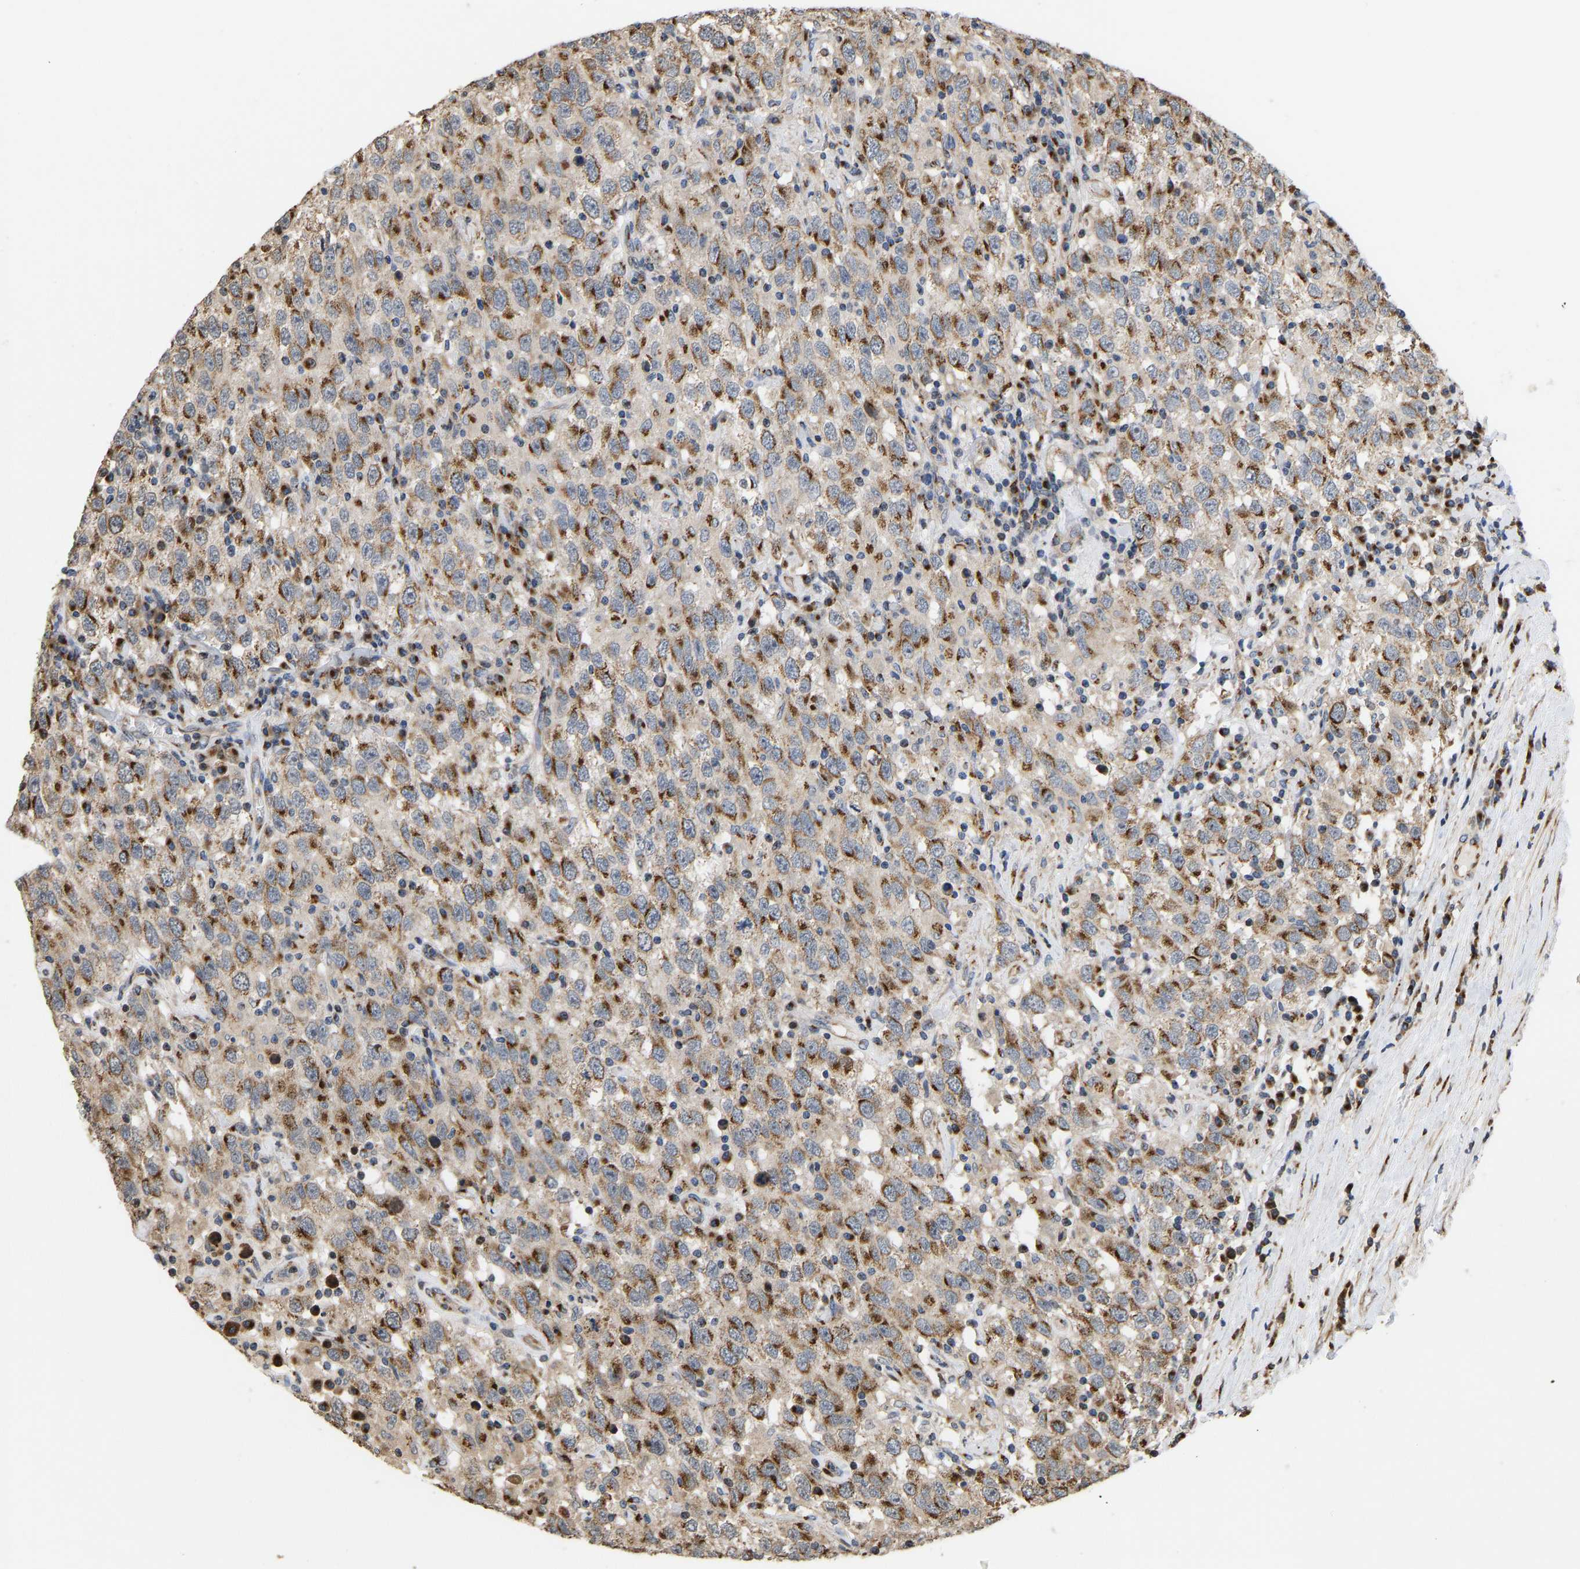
{"staining": {"intensity": "strong", "quantity": ">75%", "location": "cytoplasmic/membranous"}, "tissue": "testis cancer", "cell_type": "Tumor cells", "image_type": "cancer", "snomed": [{"axis": "morphology", "description": "Seminoma, NOS"}, {"axis": "topography", "description": "Testis"}], "caption": "Seminoma (testis) stained with DAB (3,3'-diaminobenzidine) immunohistochemistry (IHC) reveals high levels of strong cytoplasmic/membranous staining in about >75% of tumor cells.", "gene": "YIPF4", "patient": {"sex": "male", "age": 41}}